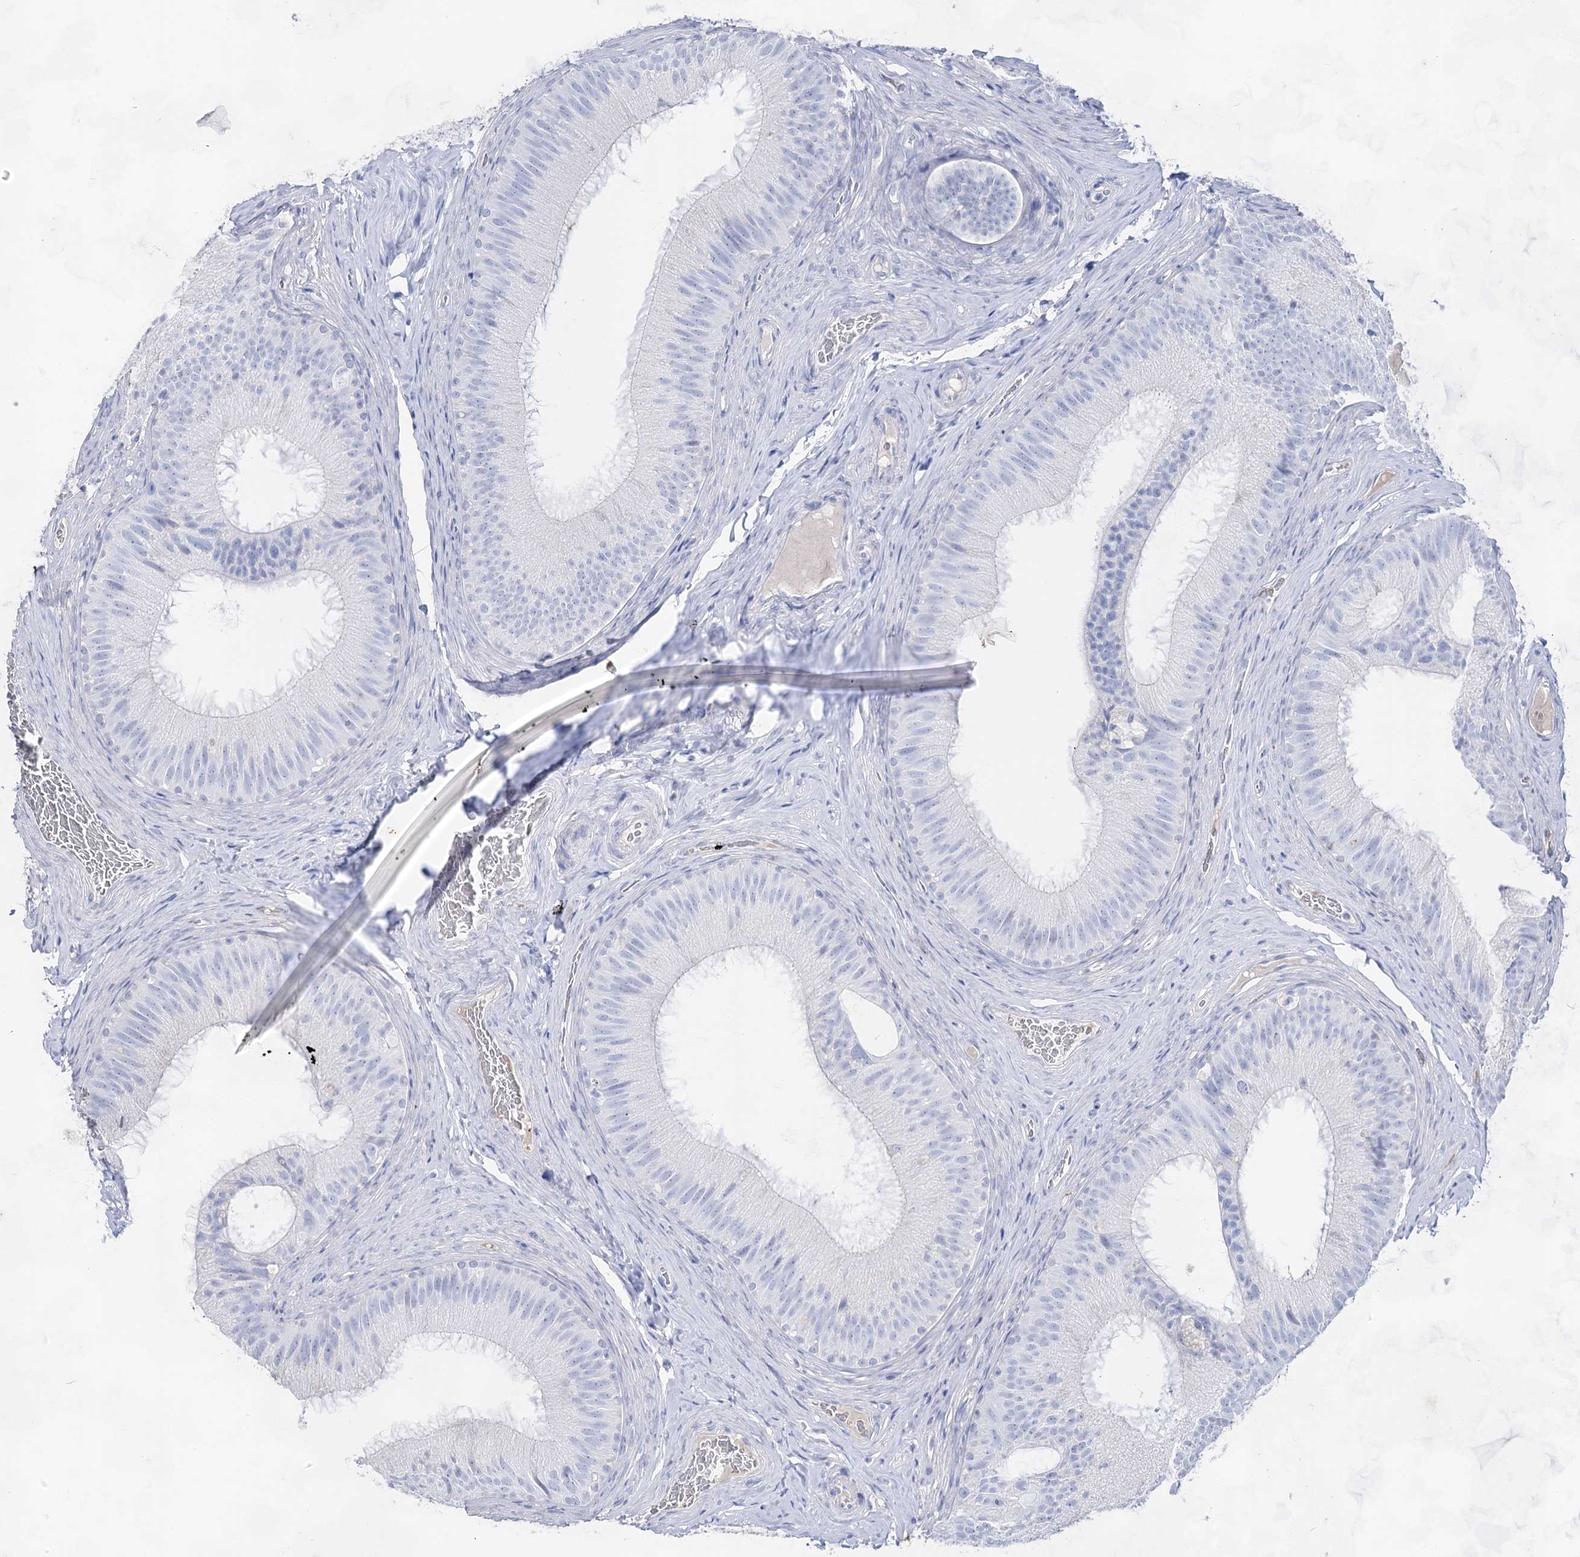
{"staining": {"intensity": "negative", "quantity": "none", "location": "none"}, "tissue": "epididymis", "cell_type": "Glandular cells", "image_type": "normal", "snomed": [{"axis": "morphology", "description": "Normal tissue, NOS"}, {"axis": "topography", "description": "Epididymis"}], "caption": "Protein analysis of normal epididymis reveals no significant positivity in glandular cells.", "gene": "ACRV1", "patient": {"sex": "male", "age": 34}}